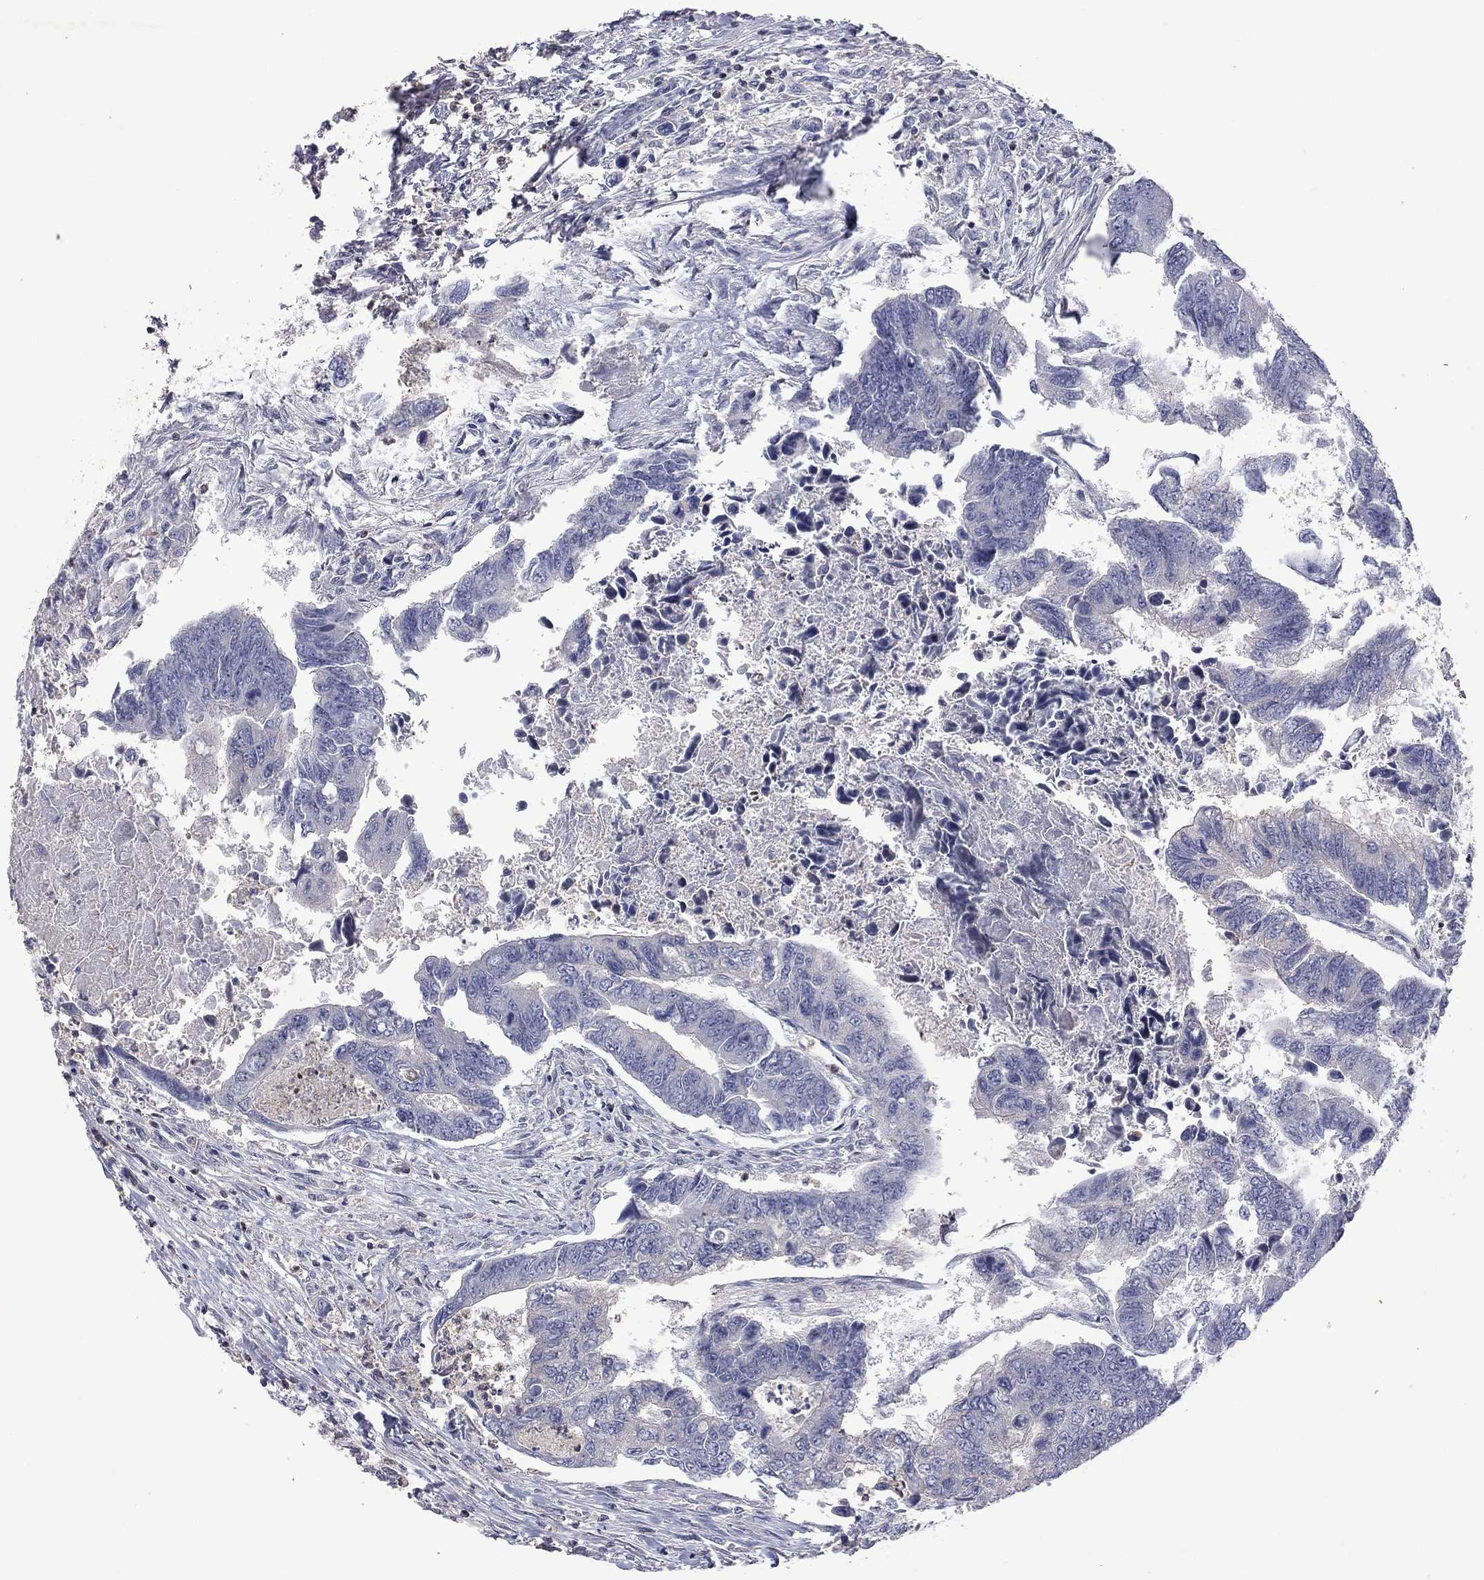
{"staining": {"intensity": "negative", "quantity": "none", "location": "none"}, "tissue": "colorectal cancer", "cell_type": "Tumor cells", "image_type": "cancer", "snomed": [{"axis": "morphology", "description": "Adenocarcinoma, NOS"}, {"axis": "topography", "description": "Colon"}], "caption": "Tumor cells show no significant protein positivity in colorectal adenocarcinoma.", "gene": "IPCEF1", "patient": {"sex": "female", "age": 65}}